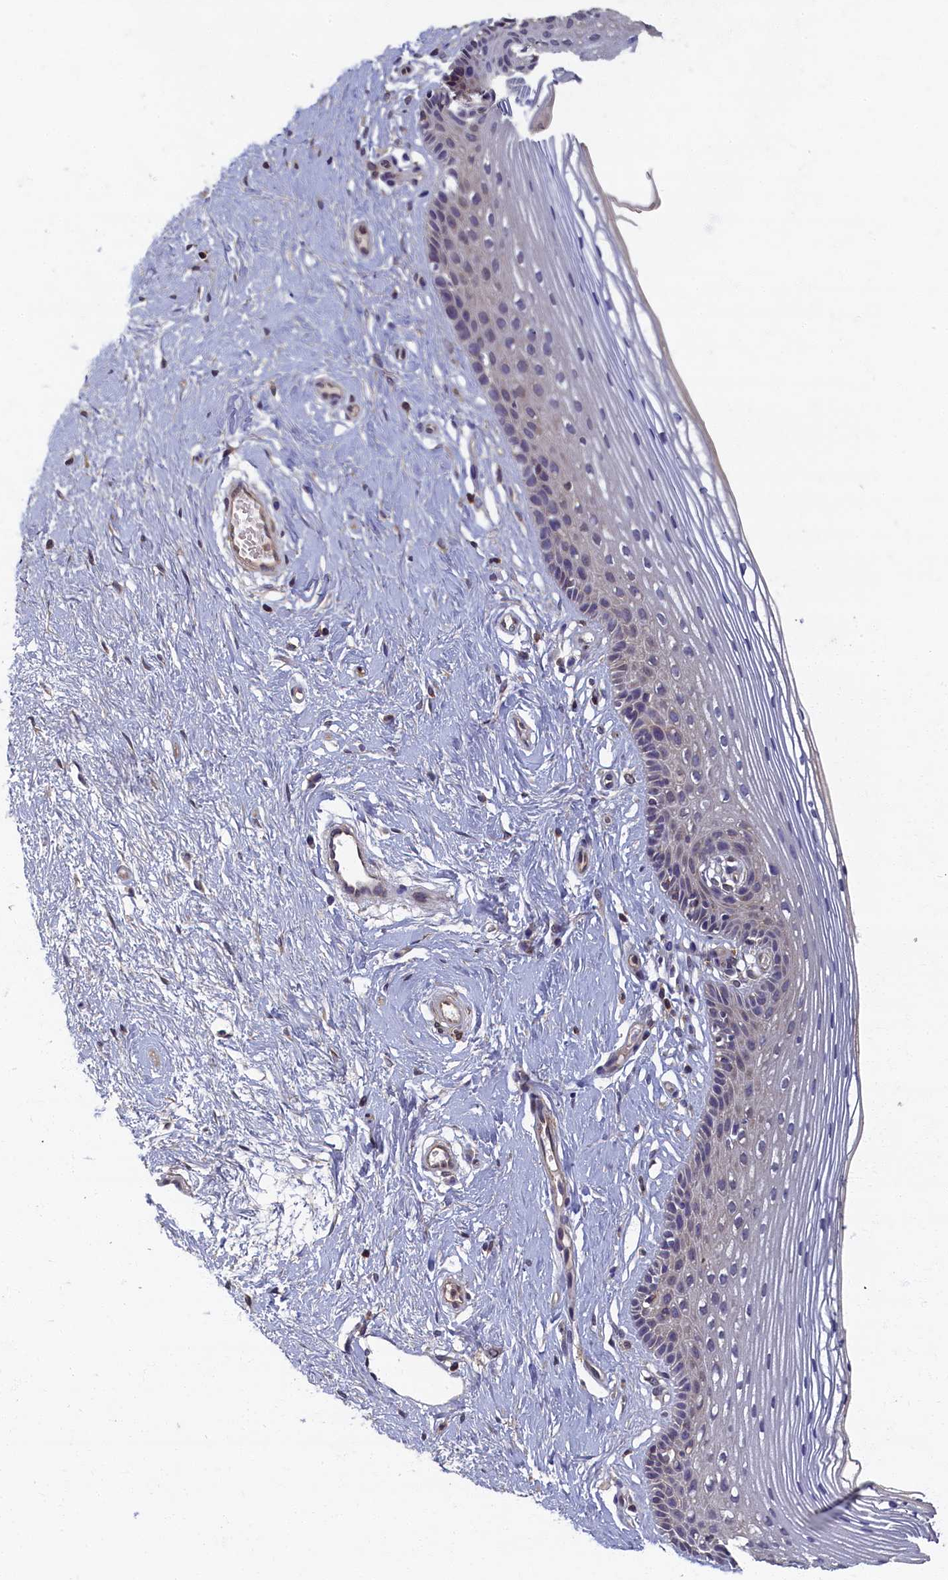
{"staining": {"intensity": "negative", "quantity": "none", "location": "none"}, "tissue": "vagina", "cell_type": "Squamous epithelial cells", "image_type": "normal", "snomed": [{"axis": "morphology", "description": "Normal tissue, NOS"}, {"axis": "topography", "description": "Vagina"}], "caption": "This image is of benign vagina stained with IHC to label a protein in brown with the nuclei are counter-stained blue. There is no staining in squamous epithelial cells.", "gene": "TBCB", "patient": {"sex": "female", "age": 46}}